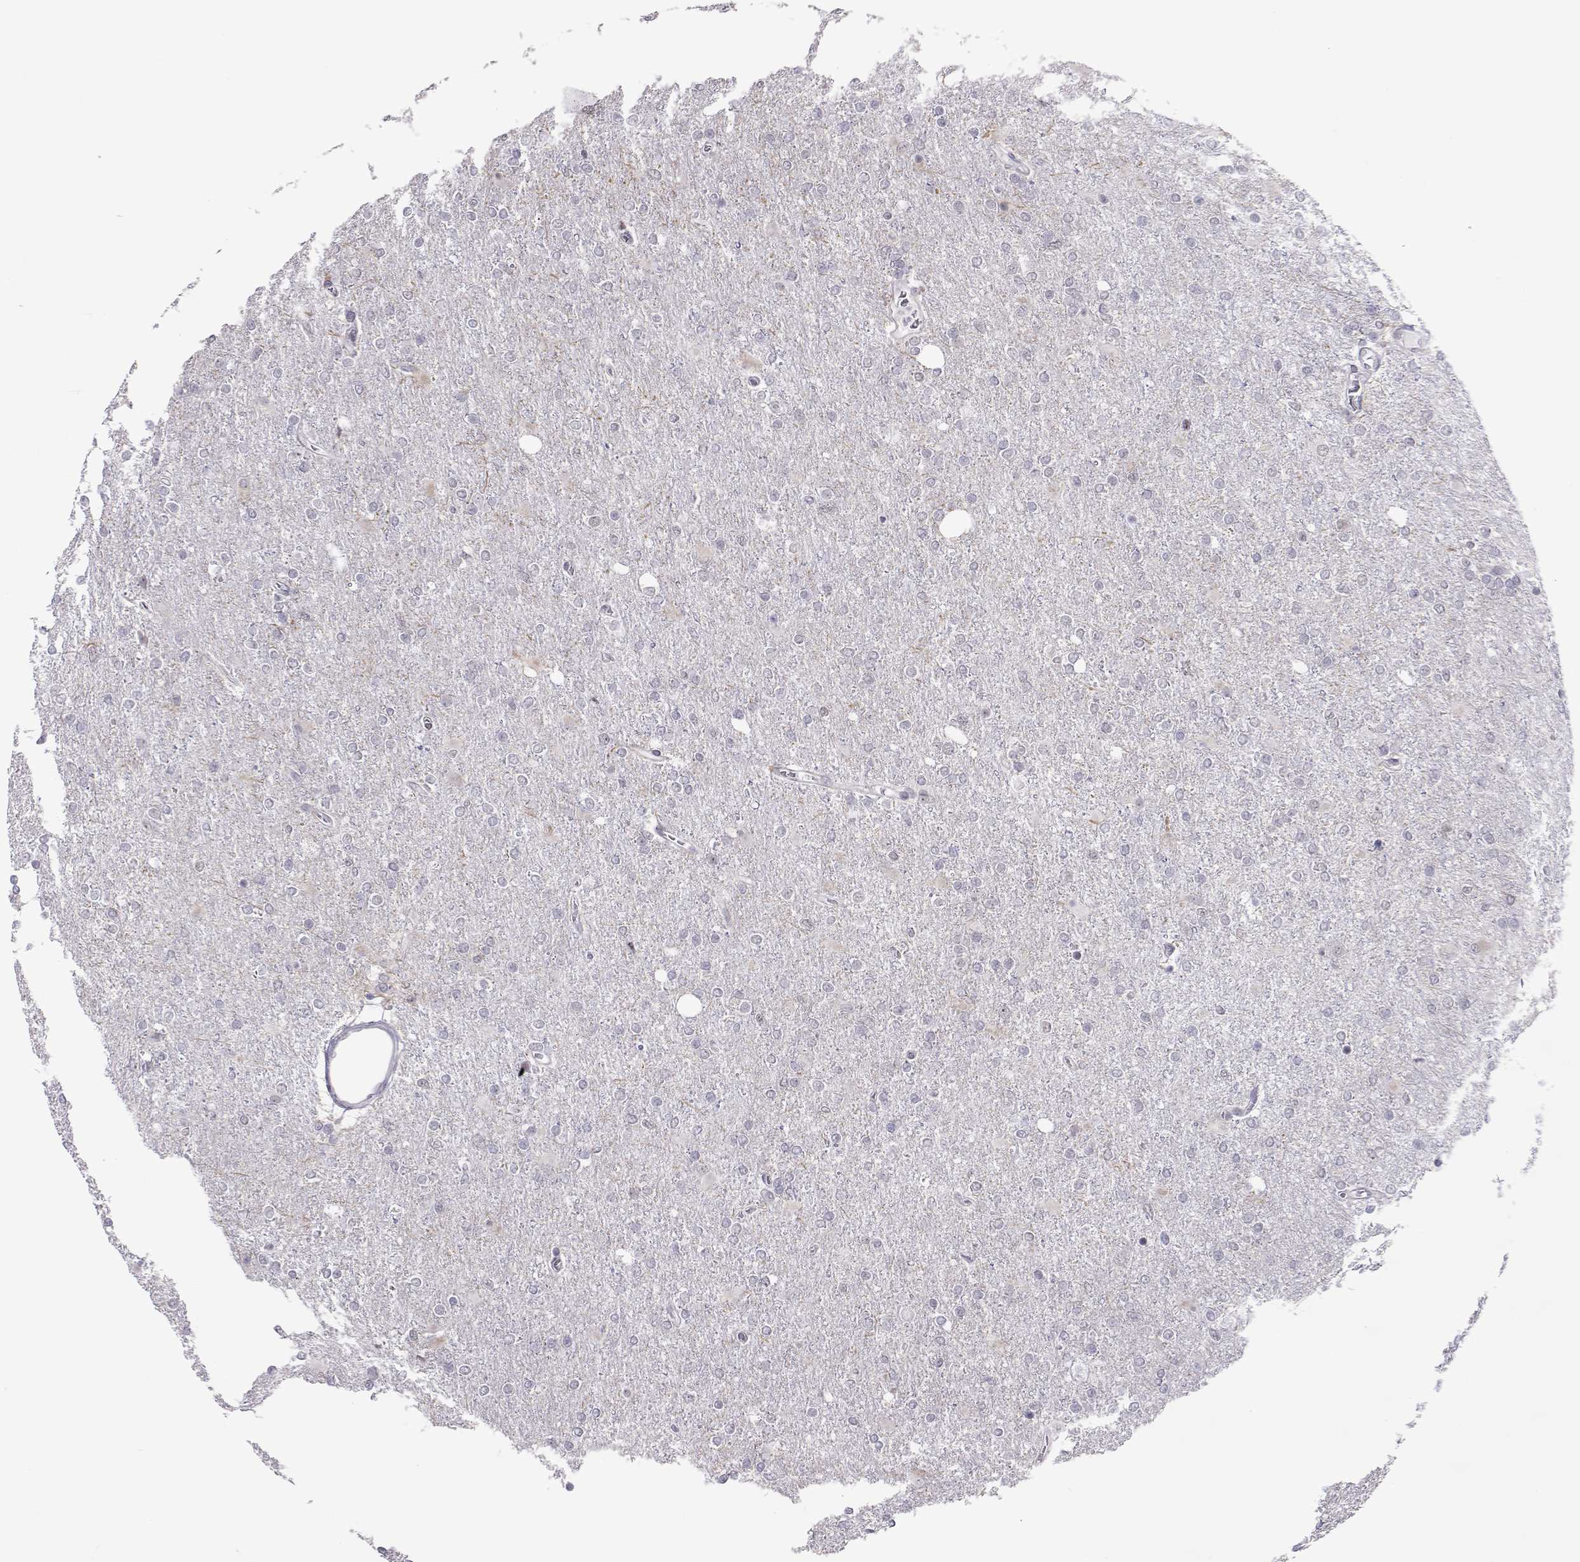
{"staining": {"intensity": "negative", "quantity": "none", "location": "none"}, "tissue": "glioma", "cell_type": "Tumor cells", "image_type": "cancer", "snomed": [{"axis": "morphology", "description": "Glioma, malignant, High grade"}, {"axis": "topography", "description": "Cerebral cortex"}], "caption": "DAB (3,3'-diaminobenzidine) immunohistochemical staining of glioma shows no significant staining in tumor cells.", "gene": "SIX6", "patient": {"sex": "male", "age": 70}}